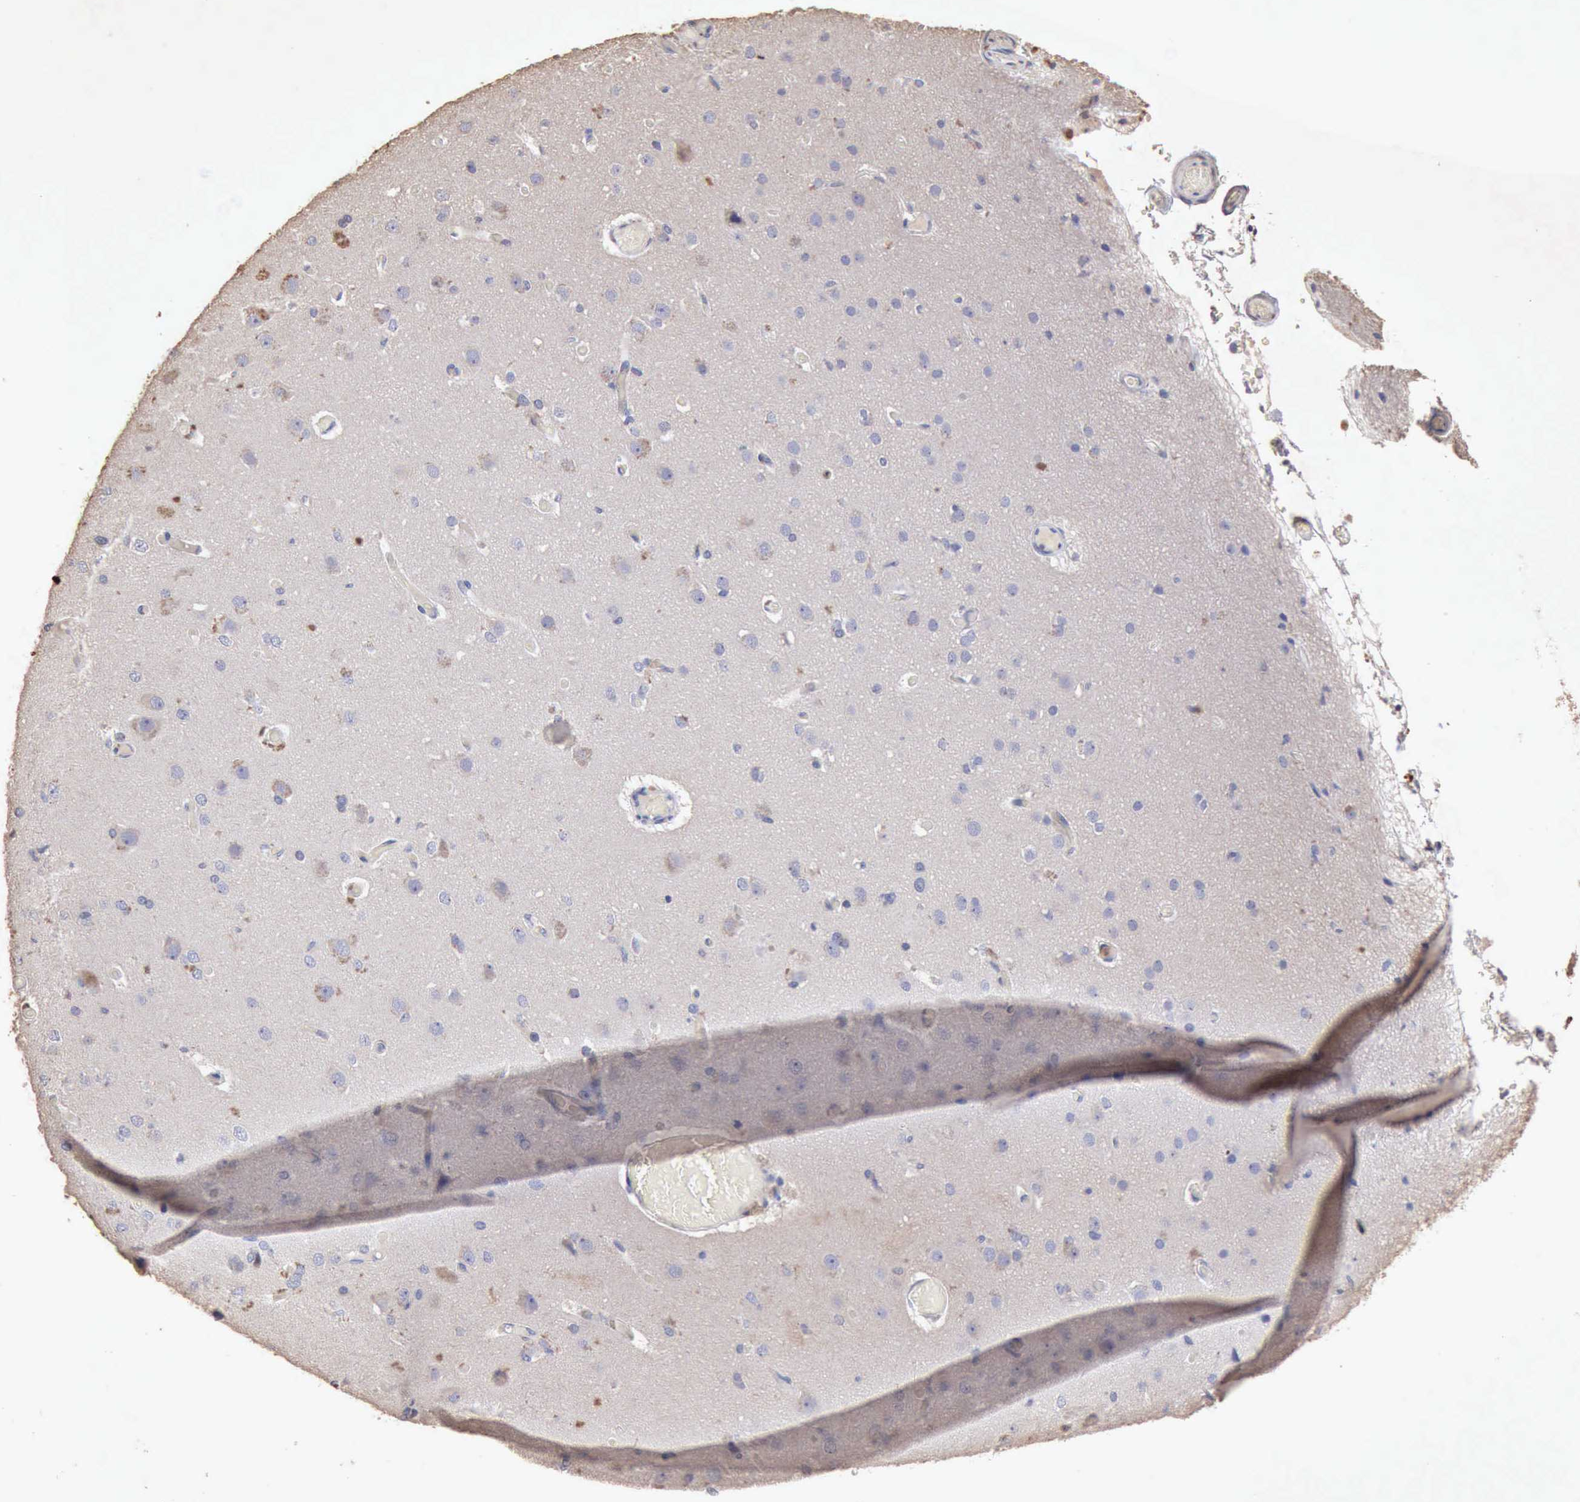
{"staining": {"intensity": "negative", "quantity": "none", "location": "none"}, "tissue": "cerebral cortex", "cell_type": "Endothelial cells", "image_type": "normal", "snomed": [{"axis": "morphology", "description": "Normal tissue, NOS"}, {"axis": "morphology", "description": "Glioma, malignant, High grade"}, {"axis": "topography", "description": "Cerebral cortex"}], "caption": "Photomicrograph shows no protein staining in endothelial cells of normal cerebral cortex. (Brightfield microscopy of DAB immunohistochemistry (IHC) at high magnification).", "gene": "KRT6B", "patient": {"sex": "male", "age": 77}}